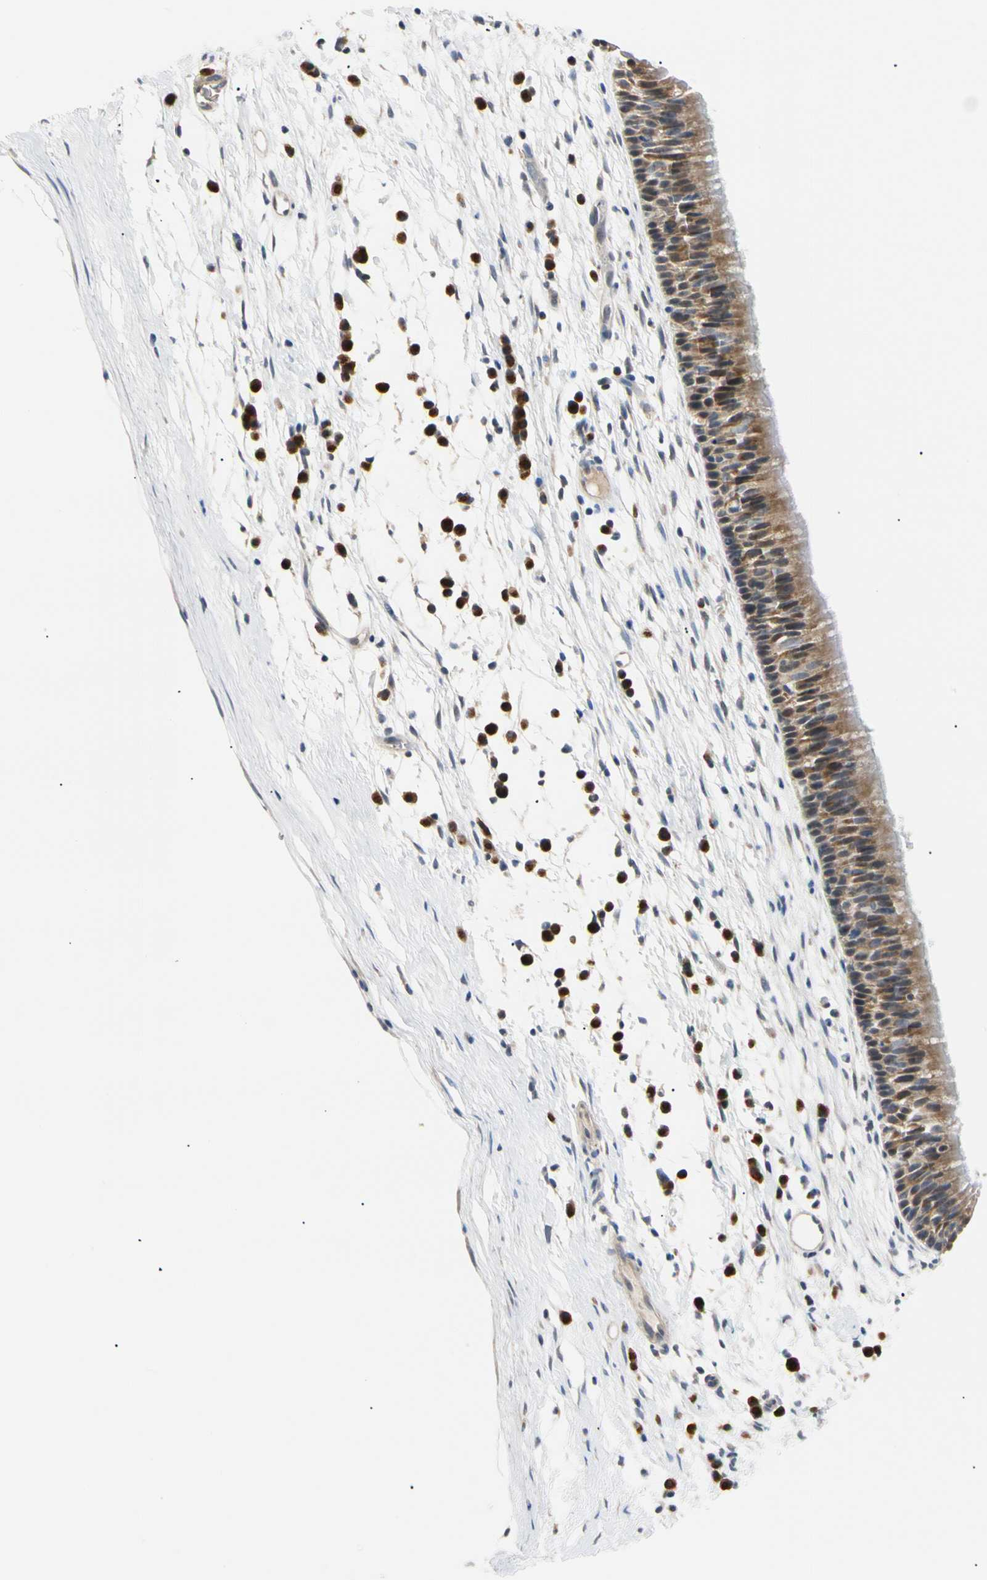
{"staining": {"intensity": "moderate", "quantity": ">75%", "location": "cytoplasmic/membranous"}, "tissue": "nasopharynx", "cell_type": "Respiratory epithelial cells", "image_type": "normal", "snomed": [{"axis": "morphology", "description": "Normal tissue, NOS"}, {"axis": "topography", "description": "Nasopharynx"}], "caption": "A histopathology image of human nasopharynx stained for a protein reveals moderate cytoplasmic/membranous brown staining in respiratory epithelial cells.", "gene": "SEC23B", "patient": {"sex": "male", "age": 13}}